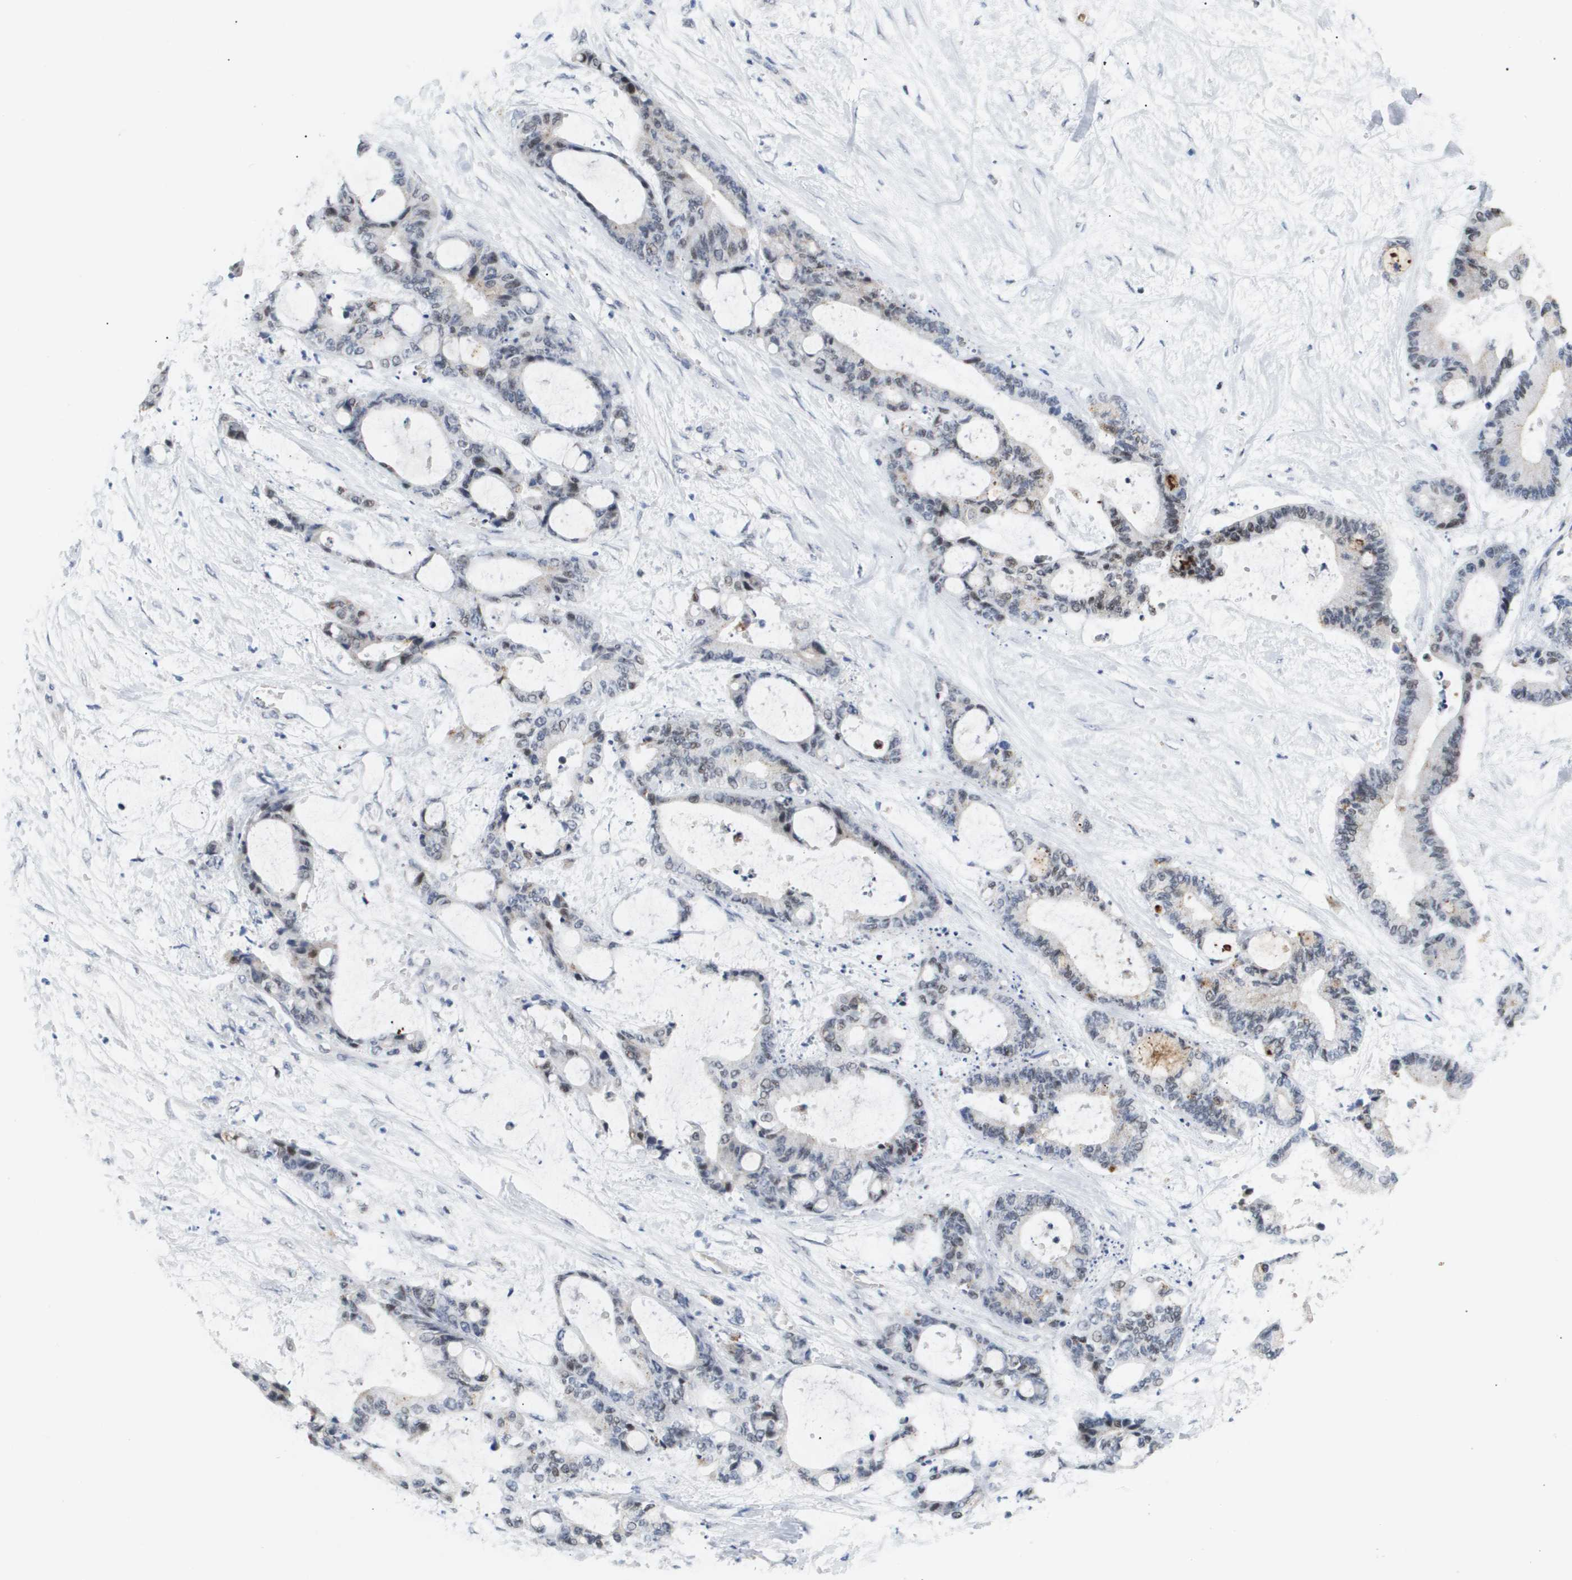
{"staining": {"intensity": "moderate", "quantity": "<25%", "location": "nuclear"}, "tissue": "liver cancer", "cell_type": "Tumor cells", "image_type": "cancer", "snomed": [{"axis": "morphology", "description": "Cholangiocarcinoma"}, {"axis": "topography", "description": "Liver"}], "caption": "Immunohistochemistry of human liver cancer (cholangiocarcinoma) demonstrates low levels of moderate nuclear staining in approximately <25% of tumor cells.", "gene": "PPARD", "patient": {"sex": "female", "age": 73}}